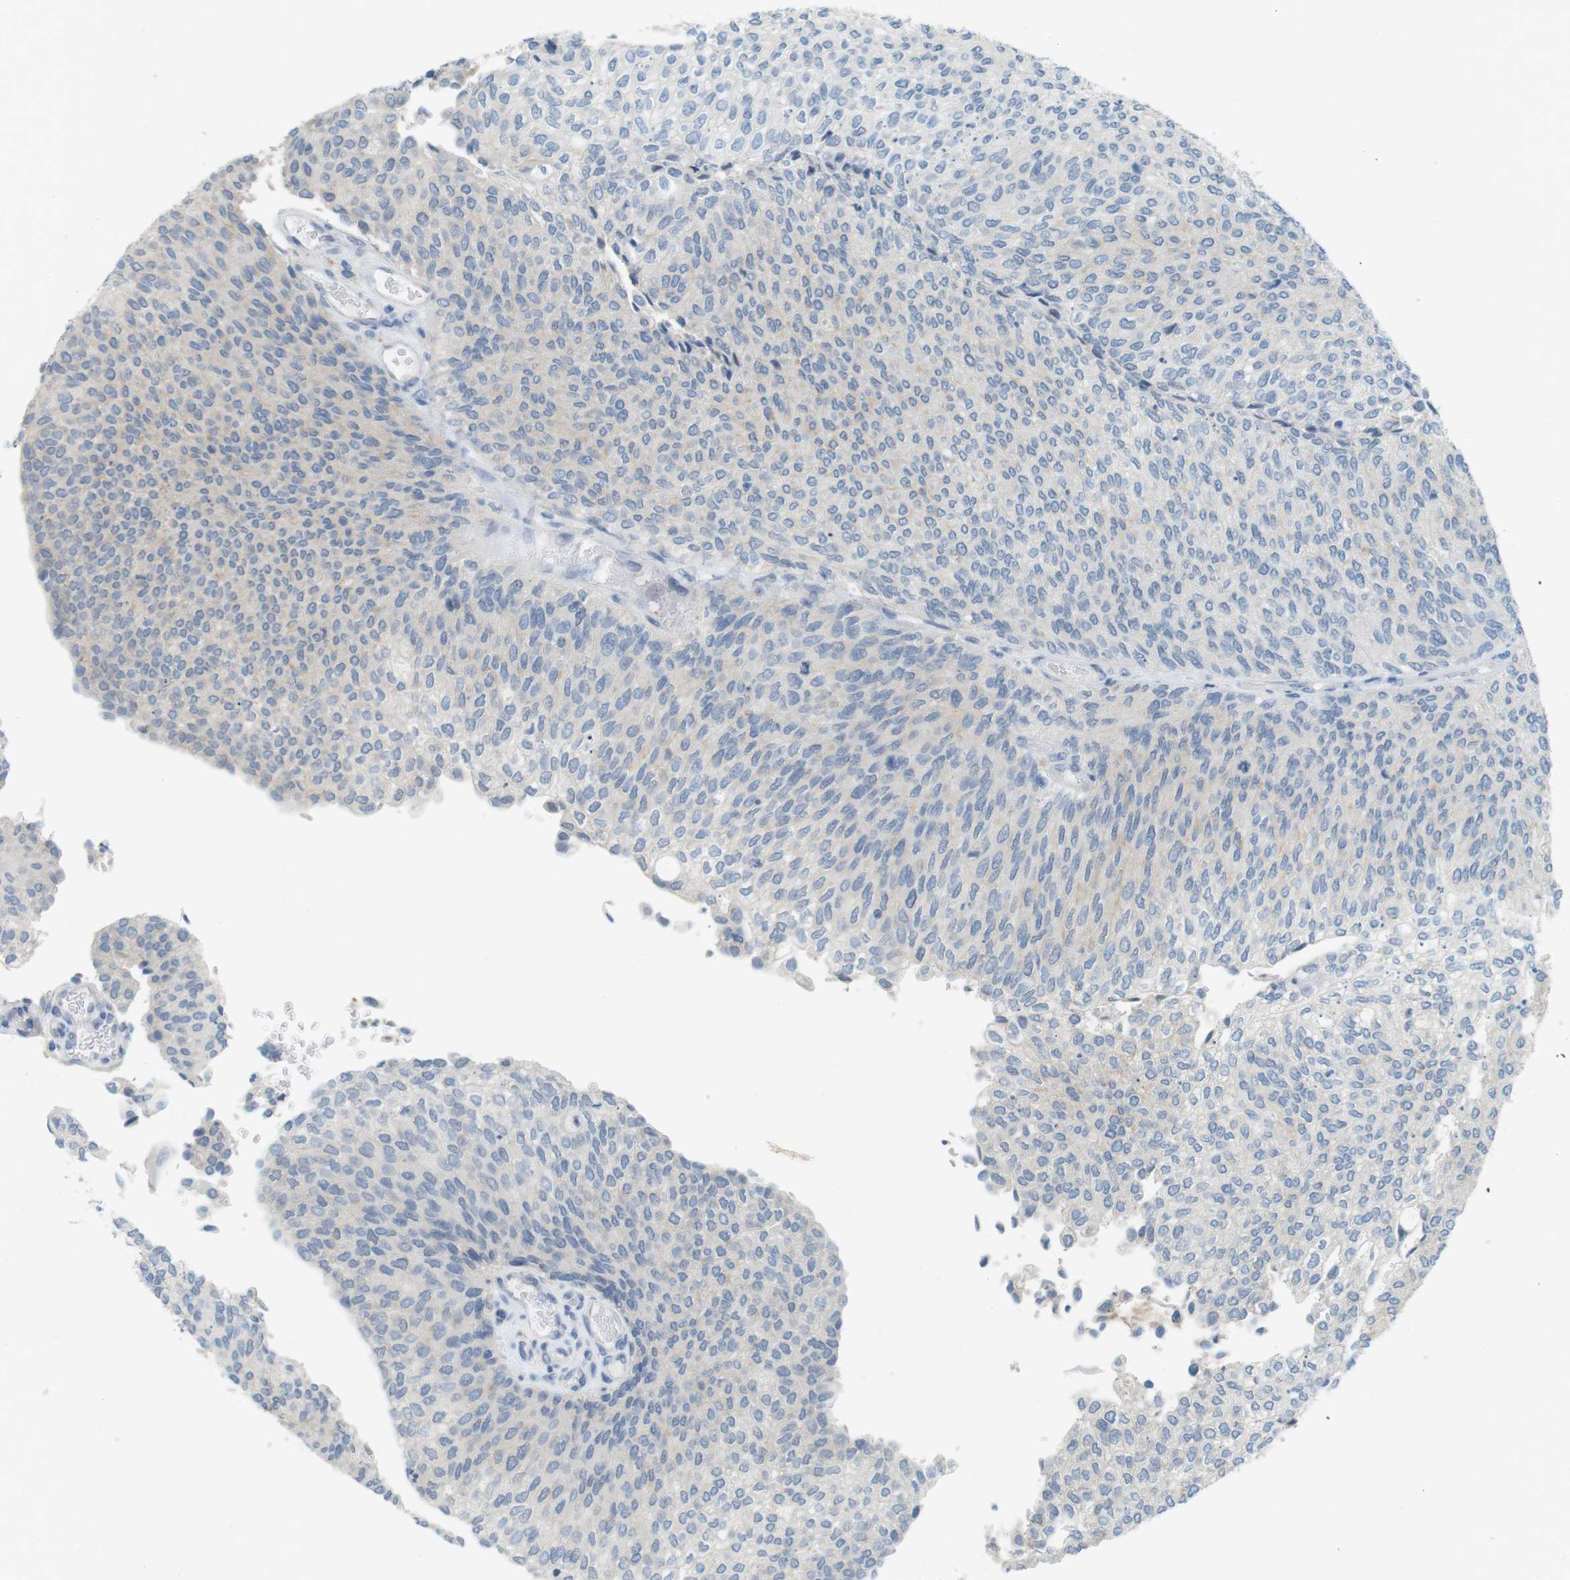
{"staining": {"intensity": "weak", "quantity": "<25%", "location": "cytoplasmic/membranous"}, "tissue": "urothelial cancer", "cell_type": "Tumor cells", "image_type": "cancer", "snomed": [{"axis": "morphology", "description": "Urothelial carcinoma, Low grade"}, {"axis": "topography", "description": "Urinary bladder"}], "caption": "Urothelial carcinoma (low-grade) was stained to show a protein in brown. There is no significant staining in tumor cells. Nuclei are stained in blue.", "gene": "MUC5B", "patient": {"sex": "female", "age": 79}}